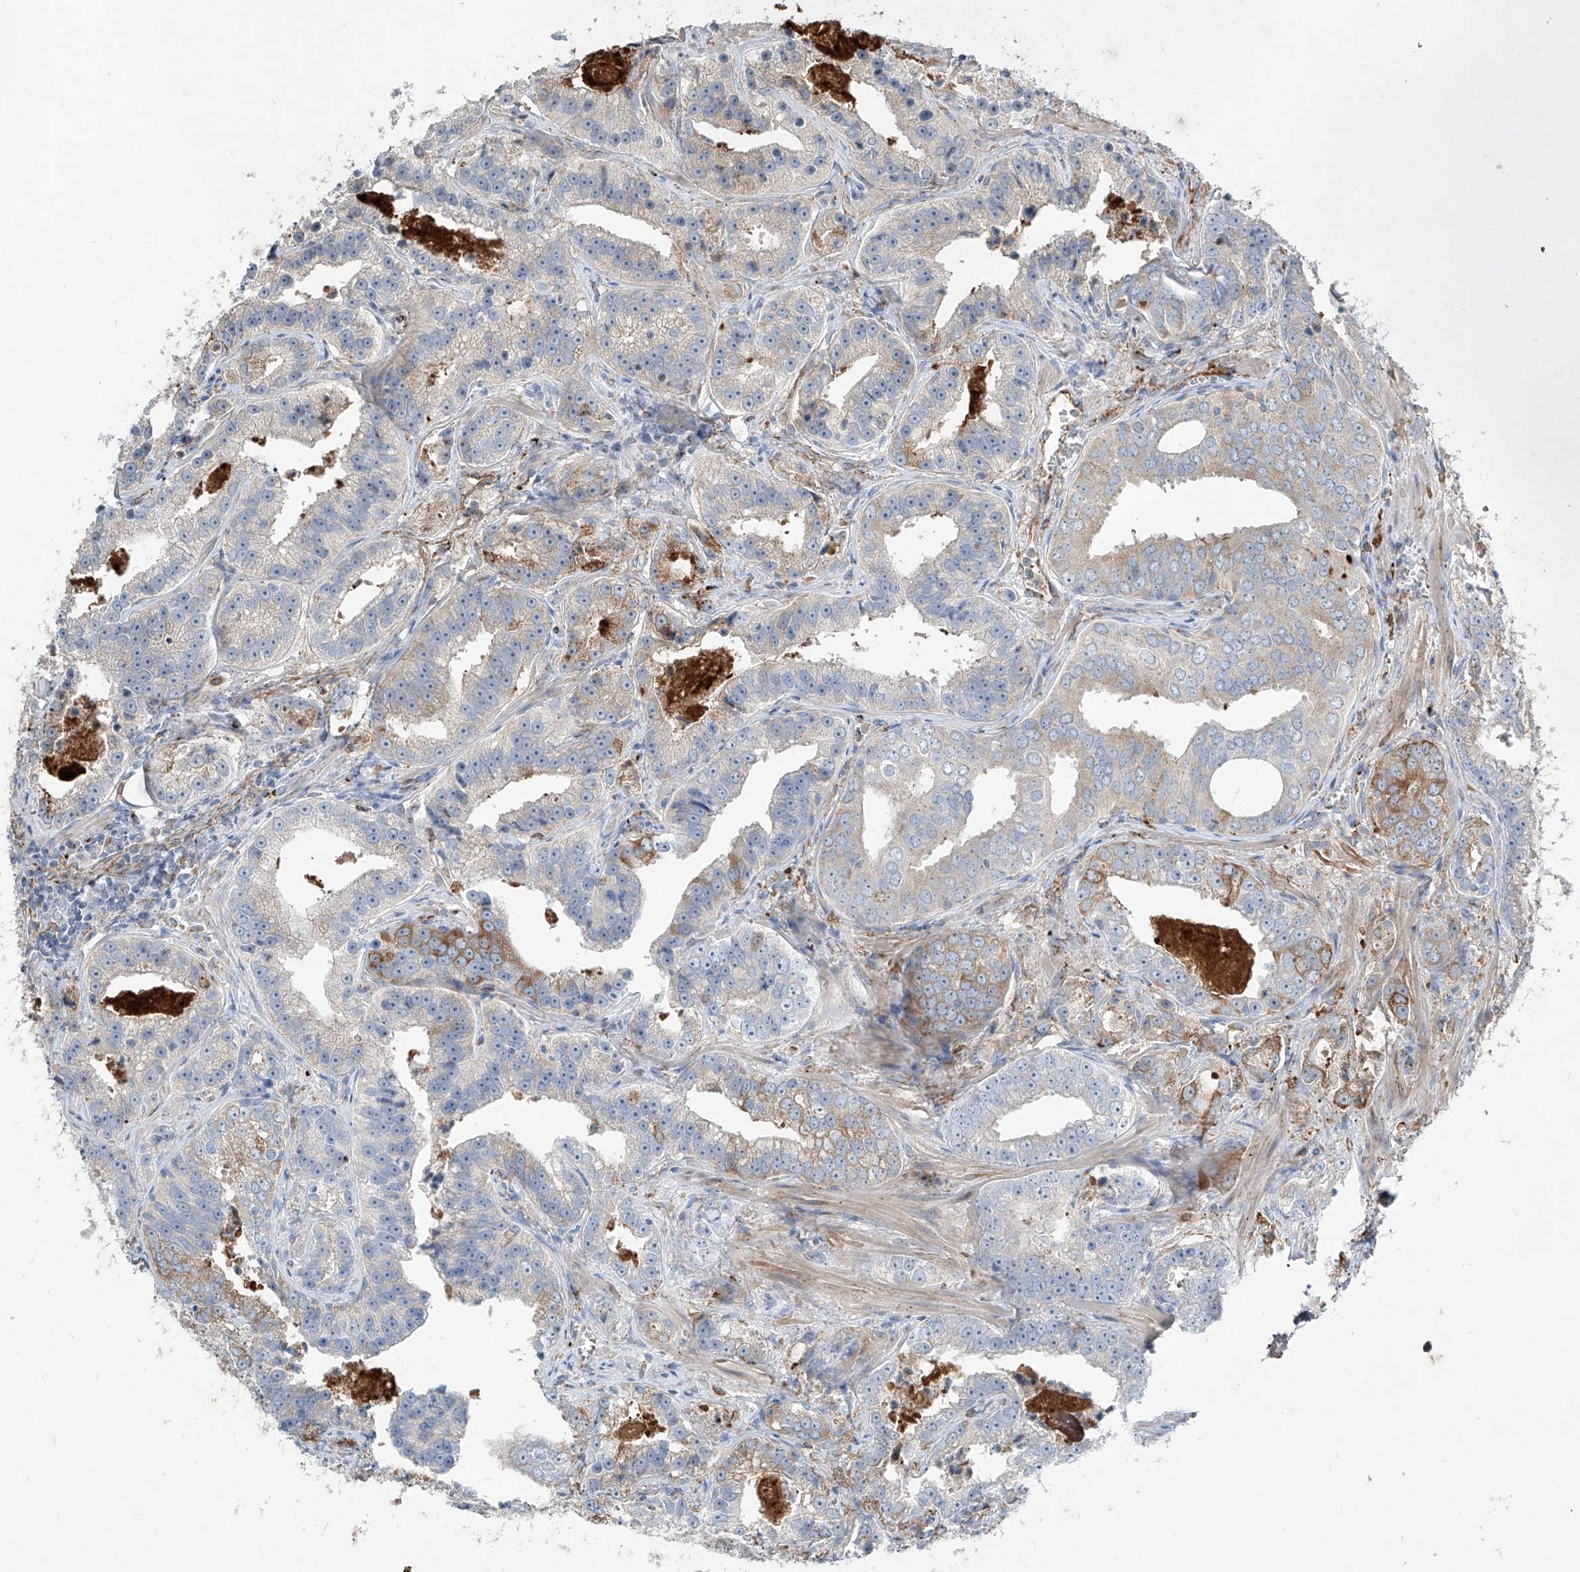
{"staining": {"intensity": "moderate", "quantity": "<25%", "location": "cytoplasmic/membranous"}, "tissue": "prostate cancer", "cell_type": "Tumor cells", "image_type": "cancer", "snomed": [{"axis": "morphology", "description": "Adenocarcinoma, High grade"}, {"axis": "topography", "description": "Prostate"}], "caption": "A photomicrograph of adenocarcinoma (high-grade) (prostate) stained for a protein exhibits moderate cytoplasmic/membranous brown staining in tumor cells.", "gene": "CDH5", "patient": {"sex": "male", "age": 62}}